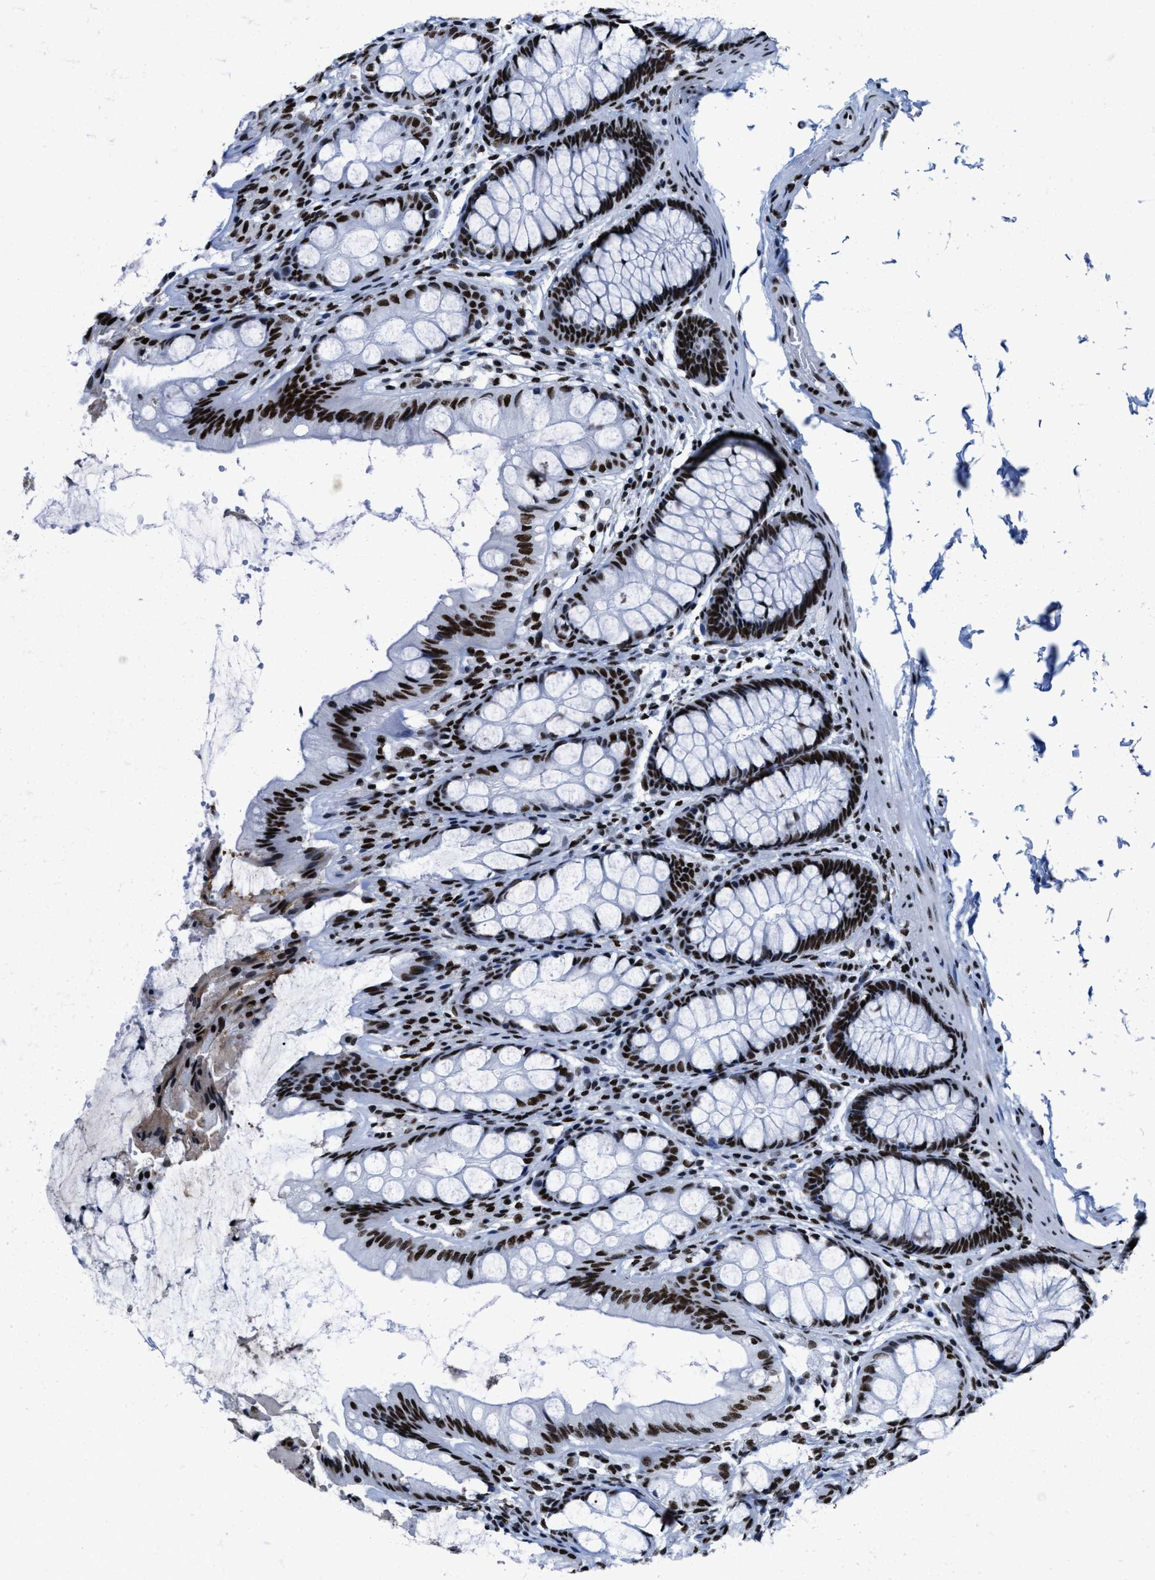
{"staining": {"intensity": "strong", "quantity": ">75%", "location": "nuclear"}, "tissue": "colon", "cell_type": "Endothelial cells", "image_type": "normal", "snomed": [{"axis": "morphology", "description": "Normal tissue, NOS"}, {"axis": "topography", "description": "Colon"}], "caption": "Strong nuclear protein staining is present in approximately >75% of endothelial cells in colon.", "gene": "SMARCC2", "patient": {"sex": "male", "age": 47}}